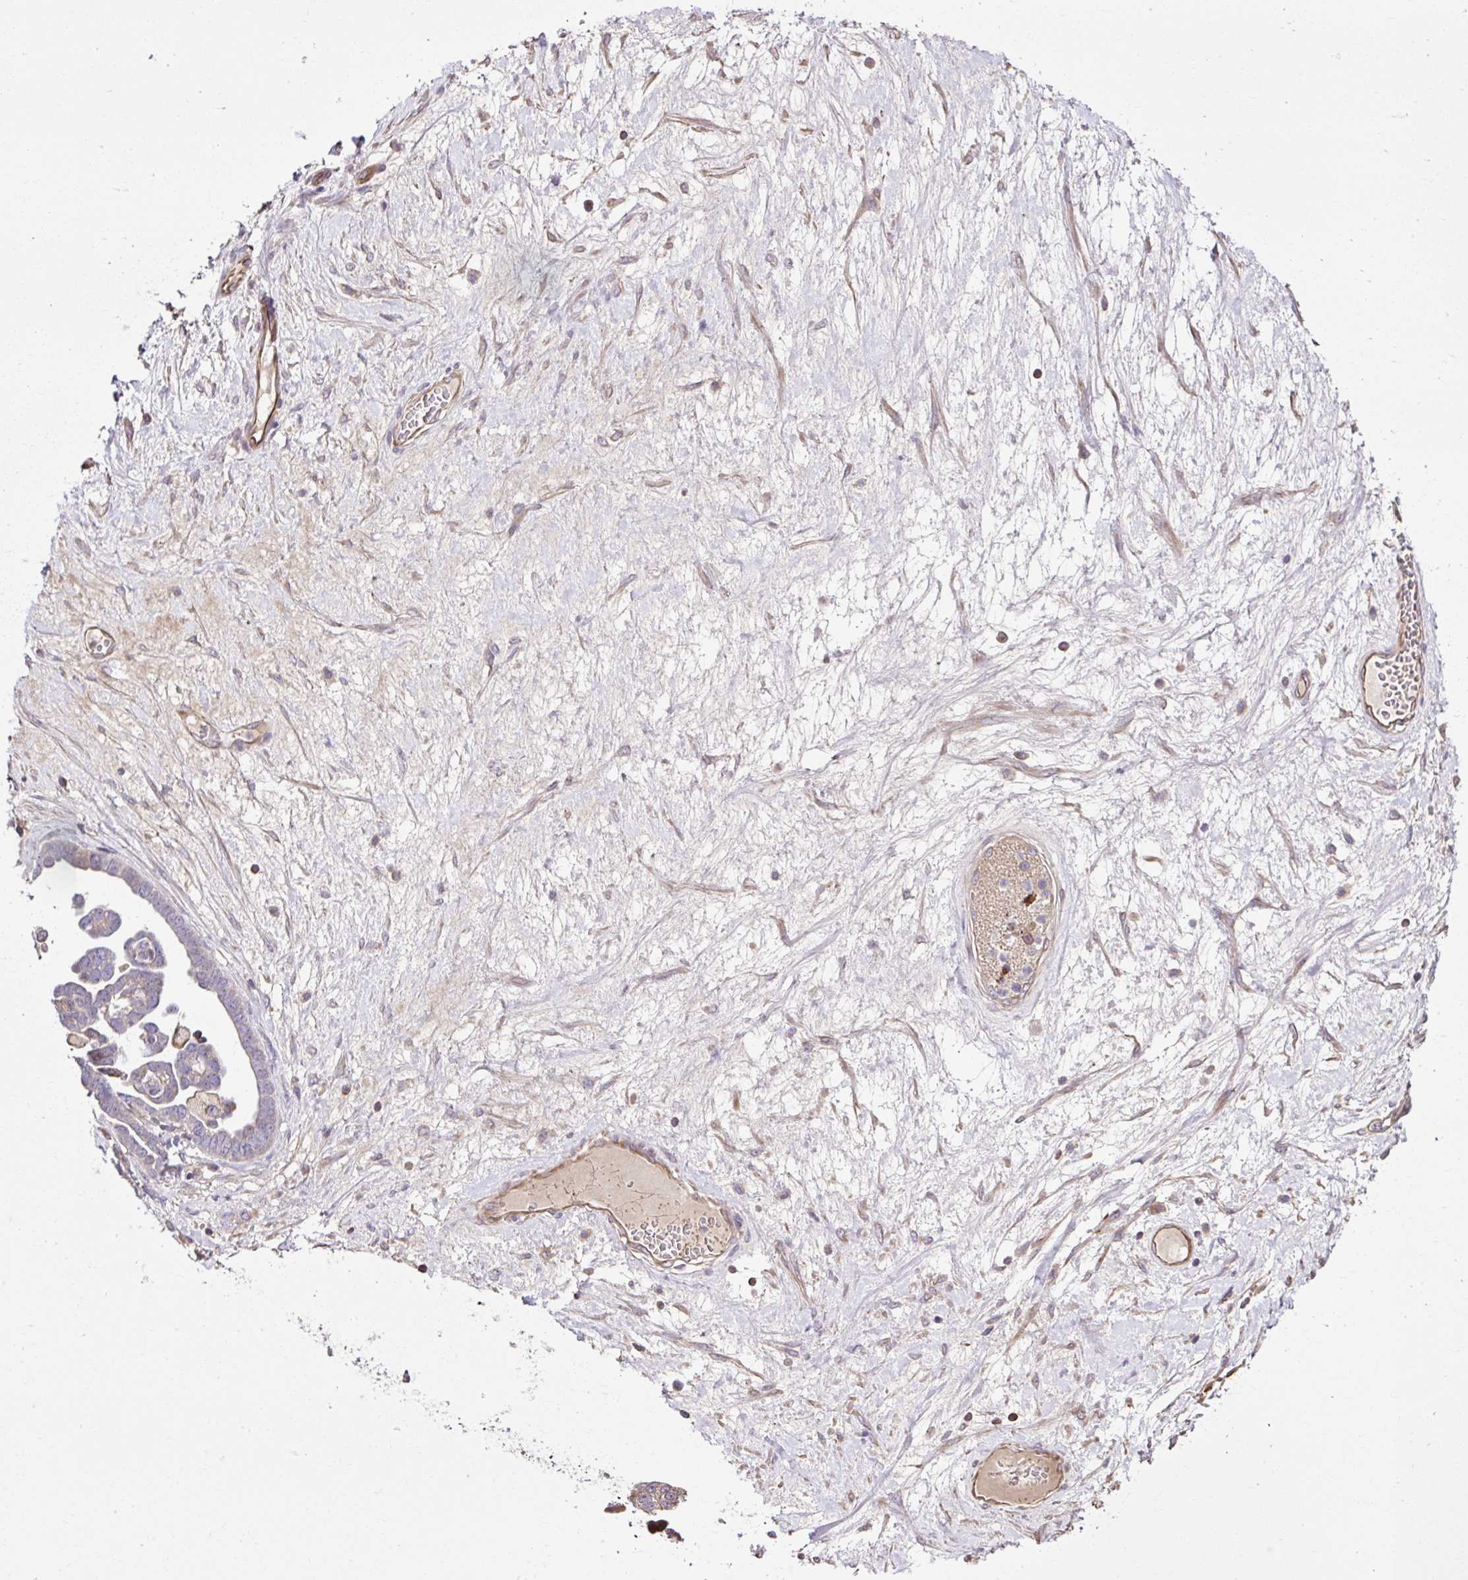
{"staining": {"intensity": "negative", "quantity": "none", "location": "none"}, "tissue": "ovarian cancer", "cell_type": "Tumor cells", "image_type": "cancer", "snomed": [{"axis": "morphology", "description": "Cystadenocarcinoma, serous, NOS"}, {"axis": "topography", "description": "Ovary"}], "caption": "Ovarian cancer (serous cystadenocarcinoma) was stained to show a protein in brown. There is no significant positivity in tumor cells.", "gene": "CCDC85C", "patient": {"sex": "female", "age": 54}}